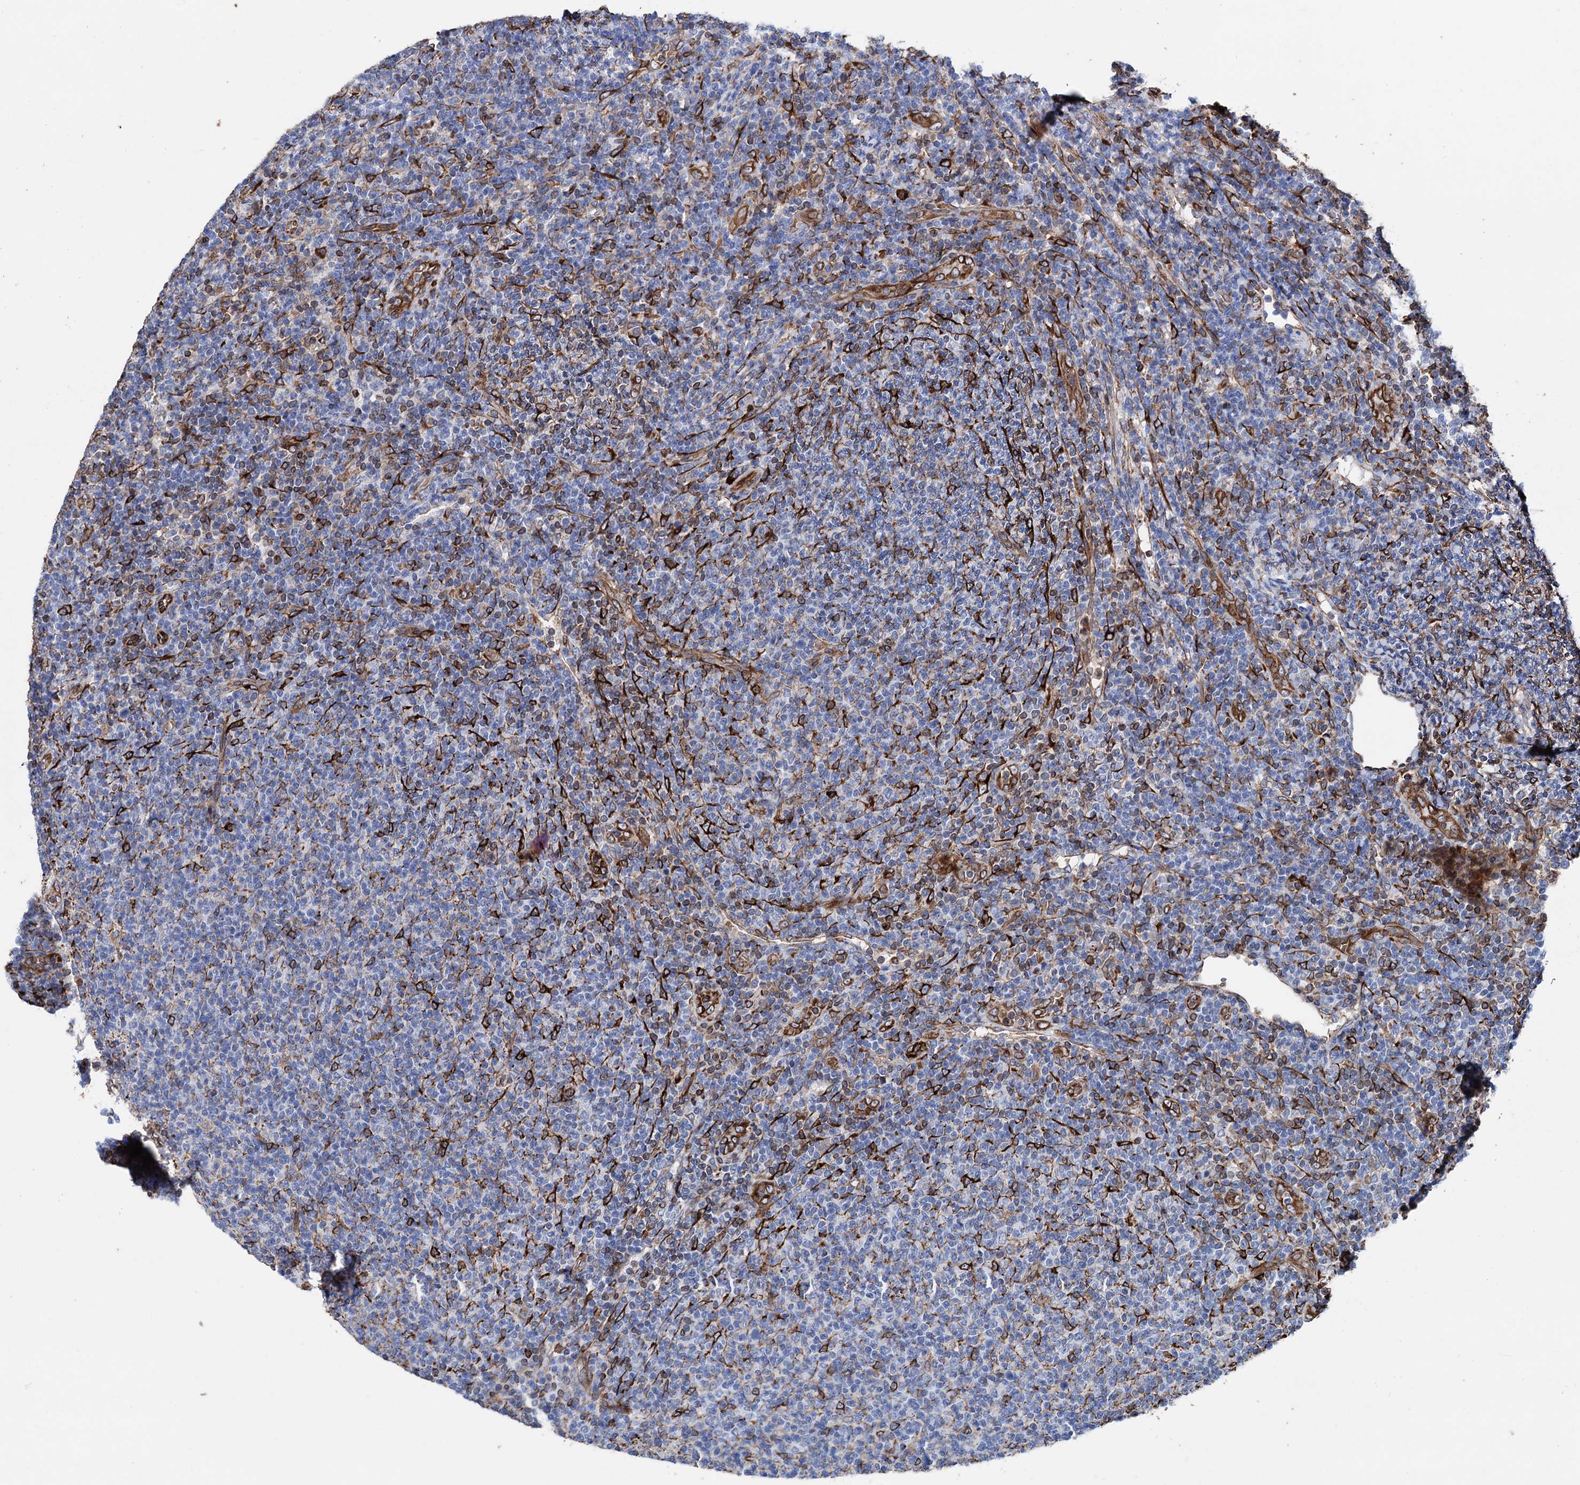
{"staining": {"intensity": "negative", "quantity": "none", "location": "none"}, "tissue": "lymphoma", "cell_type": "Tumor cells", "image_type": "cancer", "snomed": [{"axis": "morphology", "description": "Malignant lymphoma, non-Hodgkin's type, Low grade"}, {"axis": "topography", "description": "Lymph node"}], "caption": "Immunohistochemical staining of lymphoma shows no significant staining in tumor cells. The staining was performed using DAB to visualize the protein expression in brown, while the nuclei were stained in blue with hematoxylin (Magnification: 20x).", "gene": "STING1", "patient": {"sex": "male", "age": 66}}